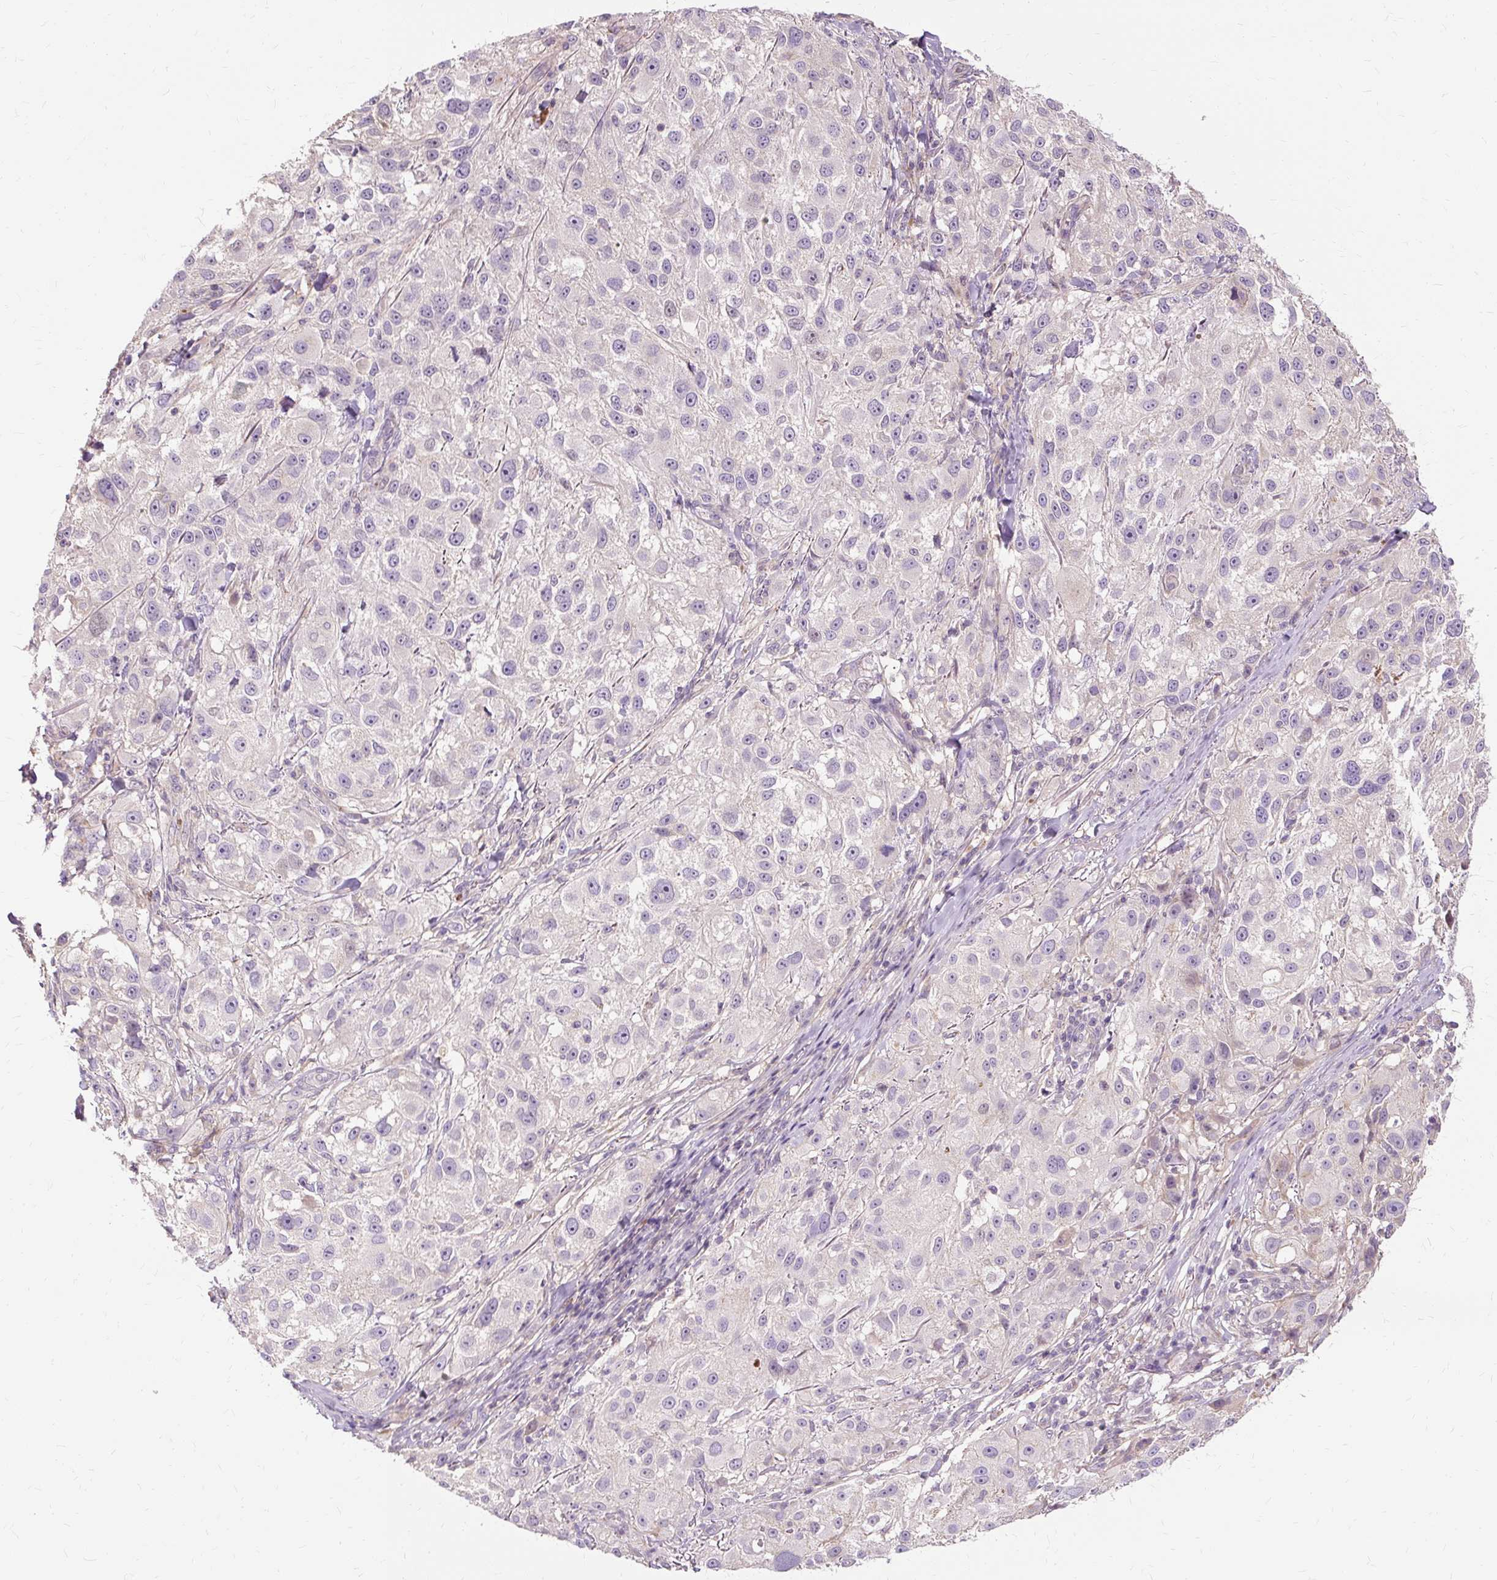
{"staining": {"intensity": "negative", "quantity": "none", "location": "none"}, "tissue": "melanoma", "cell_type": "Tumor cells", "image_type": "cancer", "snomed": [{"axis": "morphology", "description": "Necrosis, NOS"}, {"axis": "morphology", "description": "Malignant melanoma, NOS"}, {"axis": "topography", "description": "Skin"}], "caption": "Malignant melanoma stained for a protein using IHC demonstrates no positivity tumor cells.", "gene": "TSPAN8", "patient": {"sex": "female", "age": 87}}